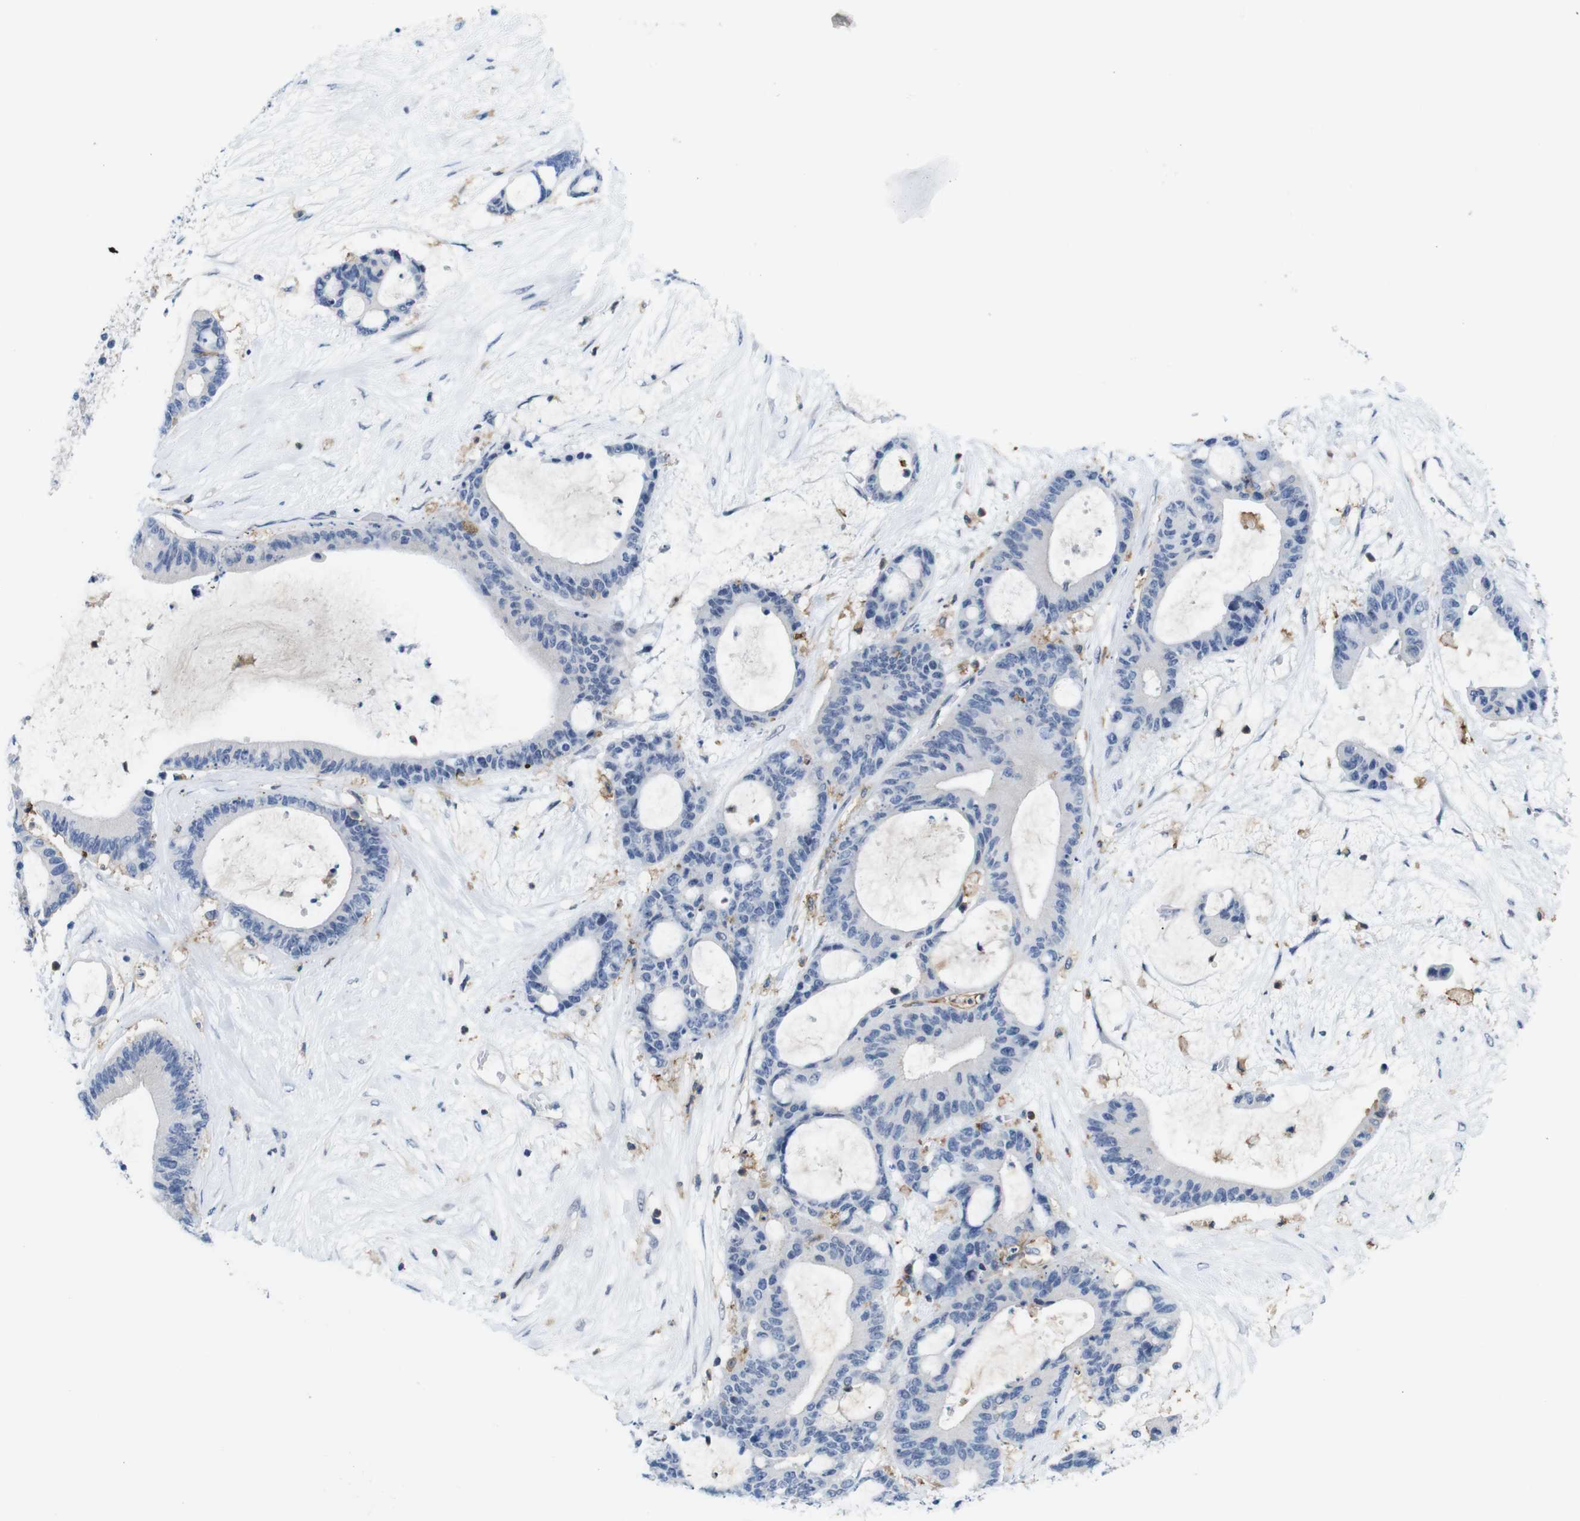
{"staining": {"intensity": "negative", "quantity": "none", "location": "none"}, "tissue": "liver cancer", "cell_type": "Tumor cells", "image_type": "cancer", "snomed": [{"axis": "morphology", "description": "Cholangiocarcinoma"}, {"axis": "topography", "description": "Liver"}], "caption": "This histopathology image is of liver cholangiocarcinoma stained with immunohistochemistry (IHC) to label a protein in brown with the nuclei are counter-stained blue. There is no staining in tumor cells. The staining was performed using DAB (3,3'-diaminobenzidine) to visualize the protein expression in brown, while the nuclei were stained in blue with hematoxylin (Magnification: 20x).", "gene": "CD300C", "patient": {"sex": "female", "age": 73}}